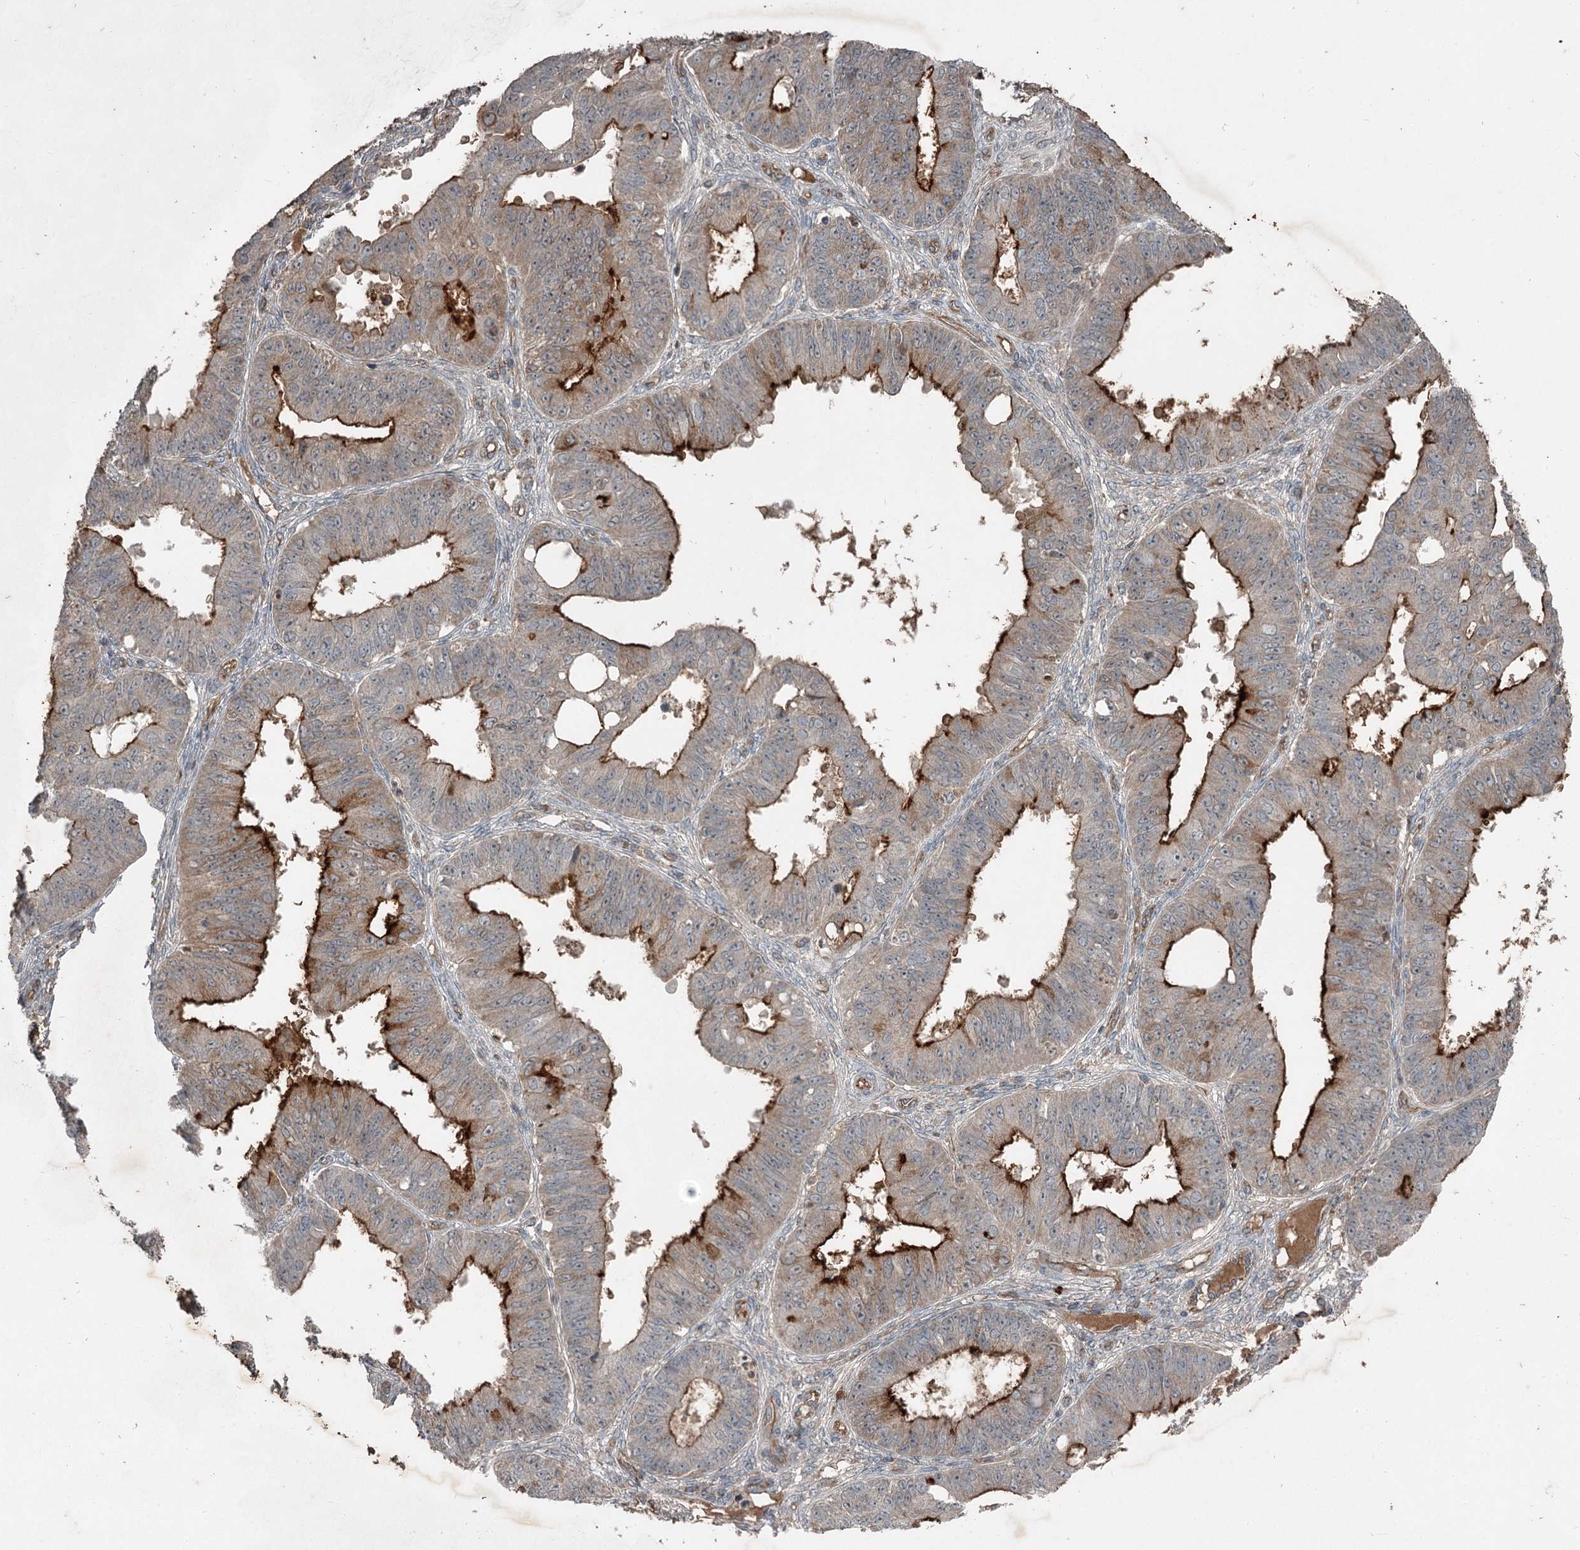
{"staining": {"intensity": "moderate", "quantity": "<25%", "location": "cytoplasmic/membranous"}, "tissue": "ovarian cancer", "cell_type": "Tumor cells", "image_type": "cancer", "snomed": [{"axis": "morphology", "description": "Carcinoma, endometroid"}, {"axis": "topography", "description": "Appendix"}, {"axis": "topography", "description": "Ovary"}], "caption": "There is low levels of moderate cytoplasmic/membranous staining in tumor cells of ovarian cancer, as demonstrated by immunohistochemical staining (brown color).", "gene": "SLC39A8", "patient": {"sex": "female", "age": 42}}